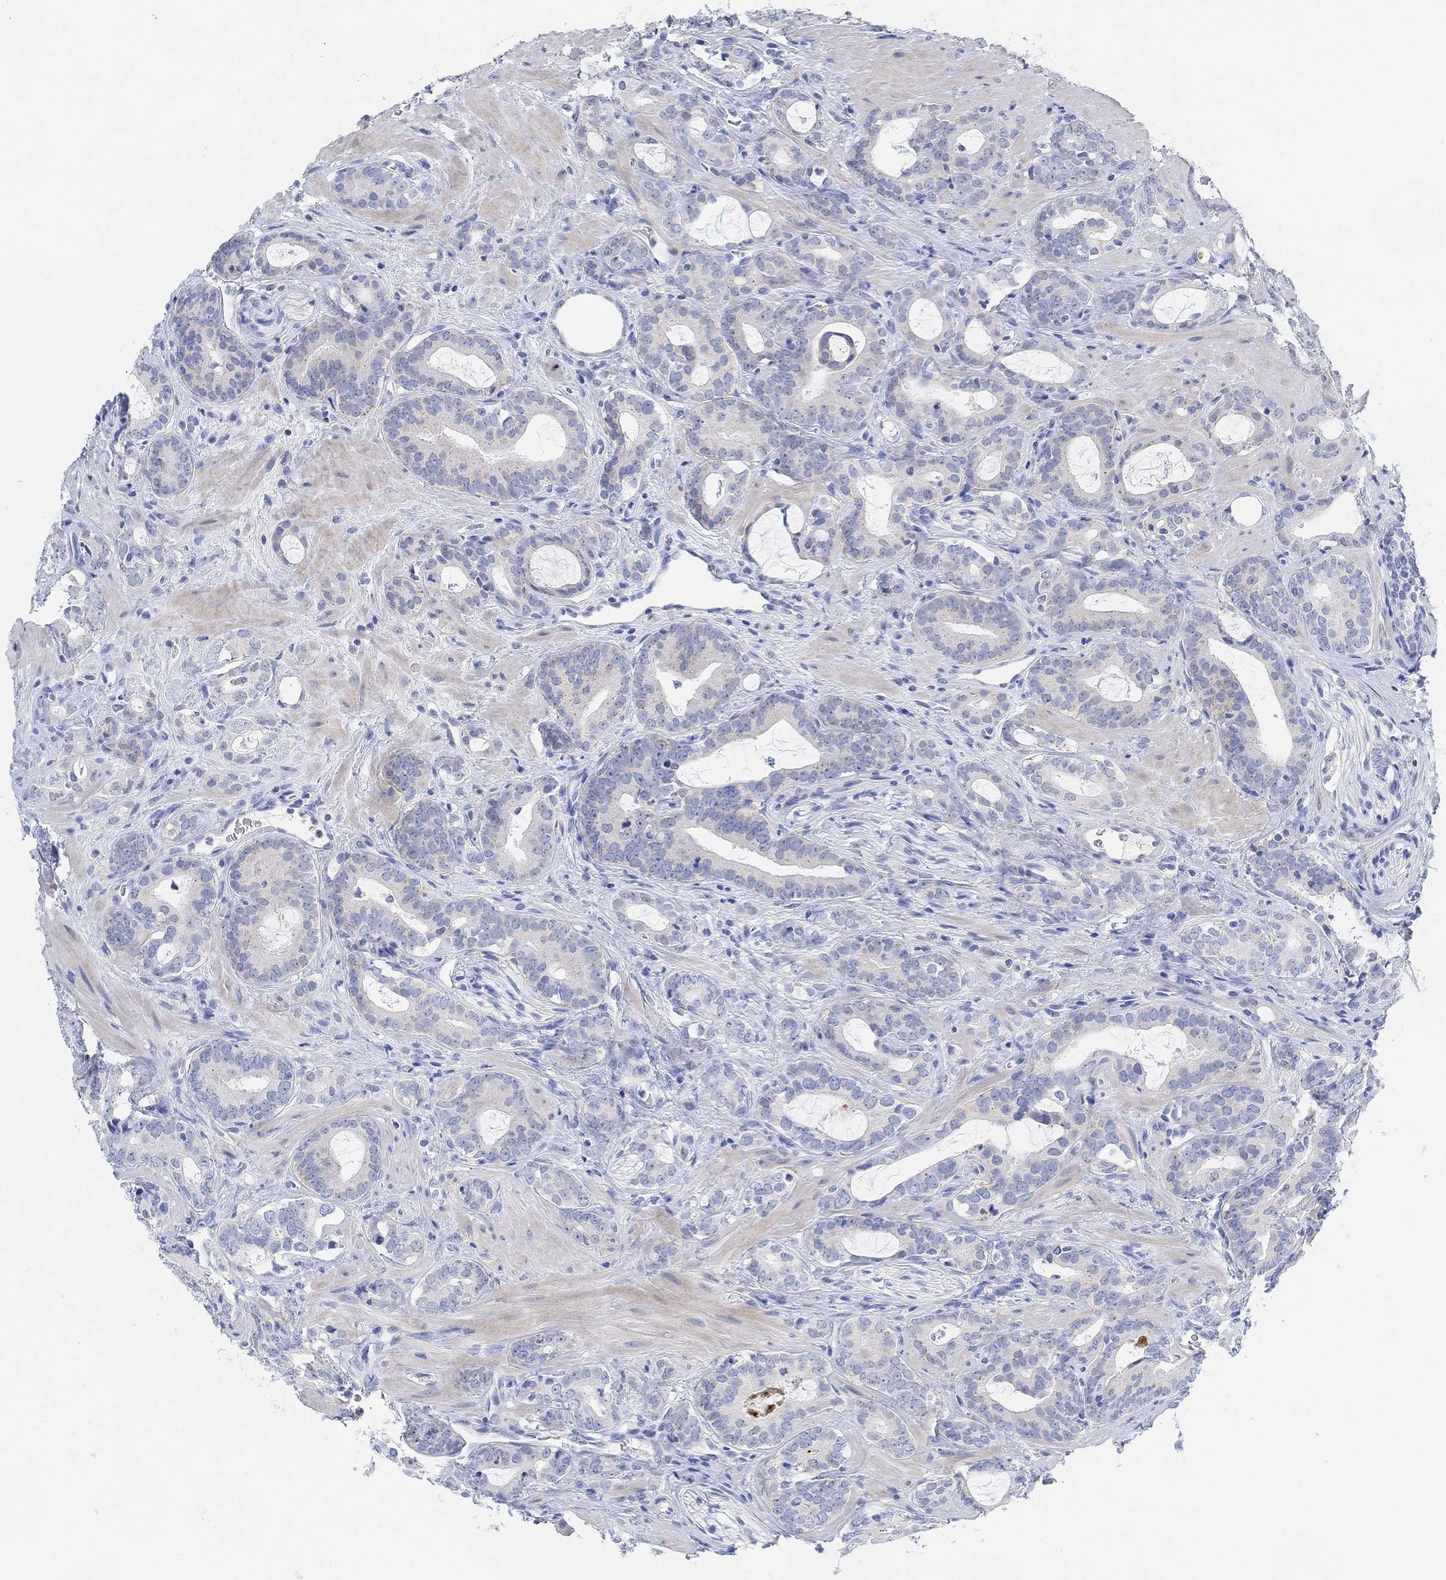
{"staining": {"intensity": "negative", "quantity": "none", "location": "none"}, "tissue": "prostate cancer", "cell_type": "Tumor cells", "image_type": "cancer", "snomed": [{"axis": "morphology", "description": "Adenocarcinoma, NOS"}, {"axis": "topography", "description": "Prostate"}], "caption": "An immunohistochemistry (IHC) image of adenocarcinoma (prostate) is shown. There is no staining in tumor cells of adenocarcinoma (prostate).", "gene": "ENO4", "patient": {"sex": "male", "age": 55}}